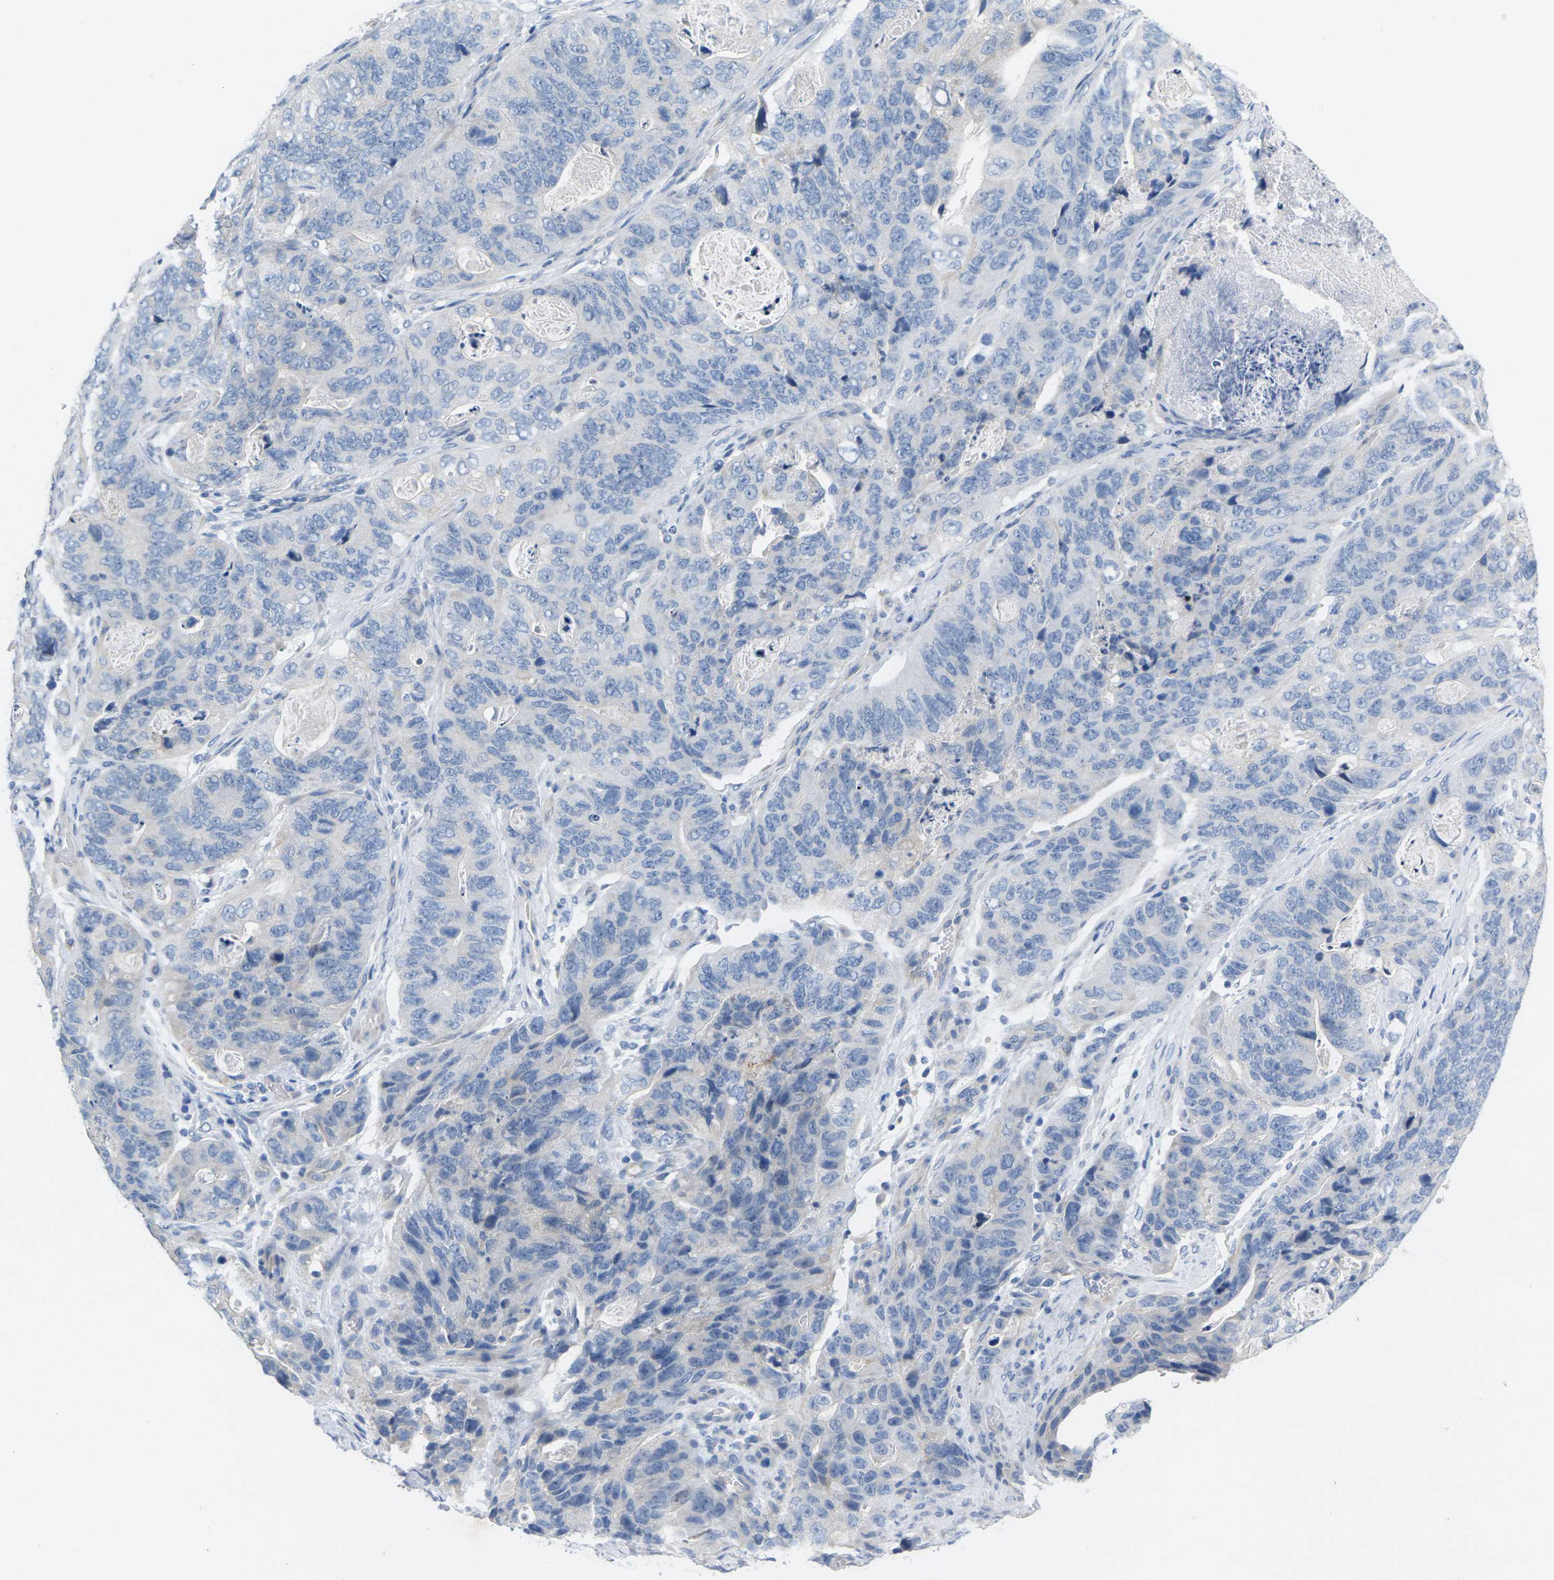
{"staining": {"intensity": "negative", "quantity": "none", "location": "none"}, "tissue": "stomach cancer", "cell_type": "Tumor cells", "image_type": "cancer", "snomed": [{"axis": "morphology", "description": "Adenocarcinoma, NOS"}, {"axis": "topography", "description": "Stomach"}], "caption": "DAB (3,3'-diaminobenzidine) immunohistochemical staining of adenocarcinoma (stomach) displays no significant staining in tumor cells.", "gene": "TNNI3", "patient": {"sex": "female", "age": 89}}